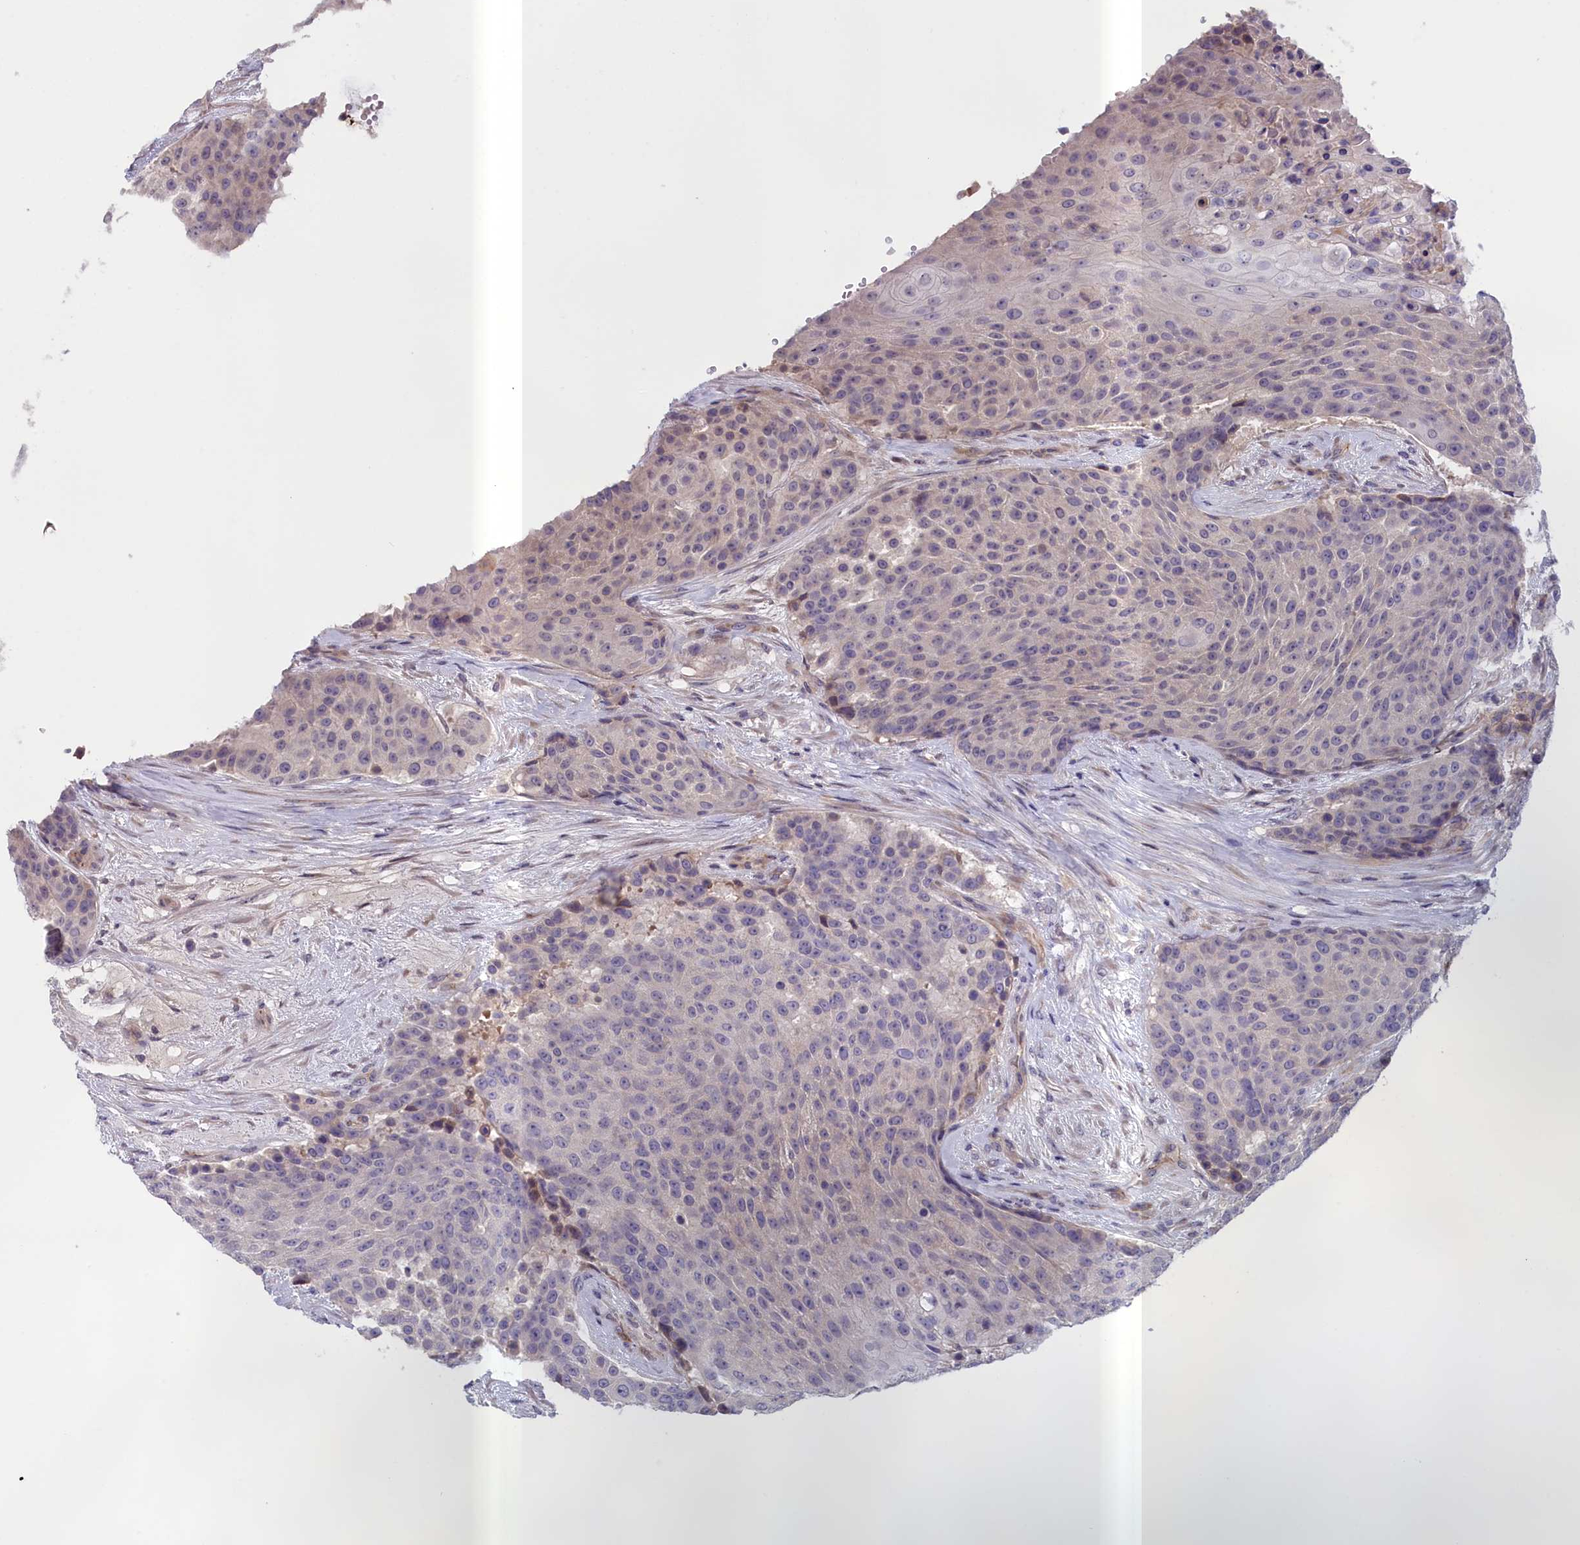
{"staining": {"intensity": "negative", "quantity": "none", "location": "none"}, "tissue": "urothelial cancer", "cell_type": "Tumor cells", "image_type": "cancer", "snomed": [{"axis": "morphology", "description": "Urothelial carcinoma, High grade"}, {"axis": "topography", "description": "Urinary bladder"}], "caption": "There is no significant positivity in tumor cells of urothelial cancer.", "gene": "IGFALS", "patient": {"sex": "female", "age": 63}}